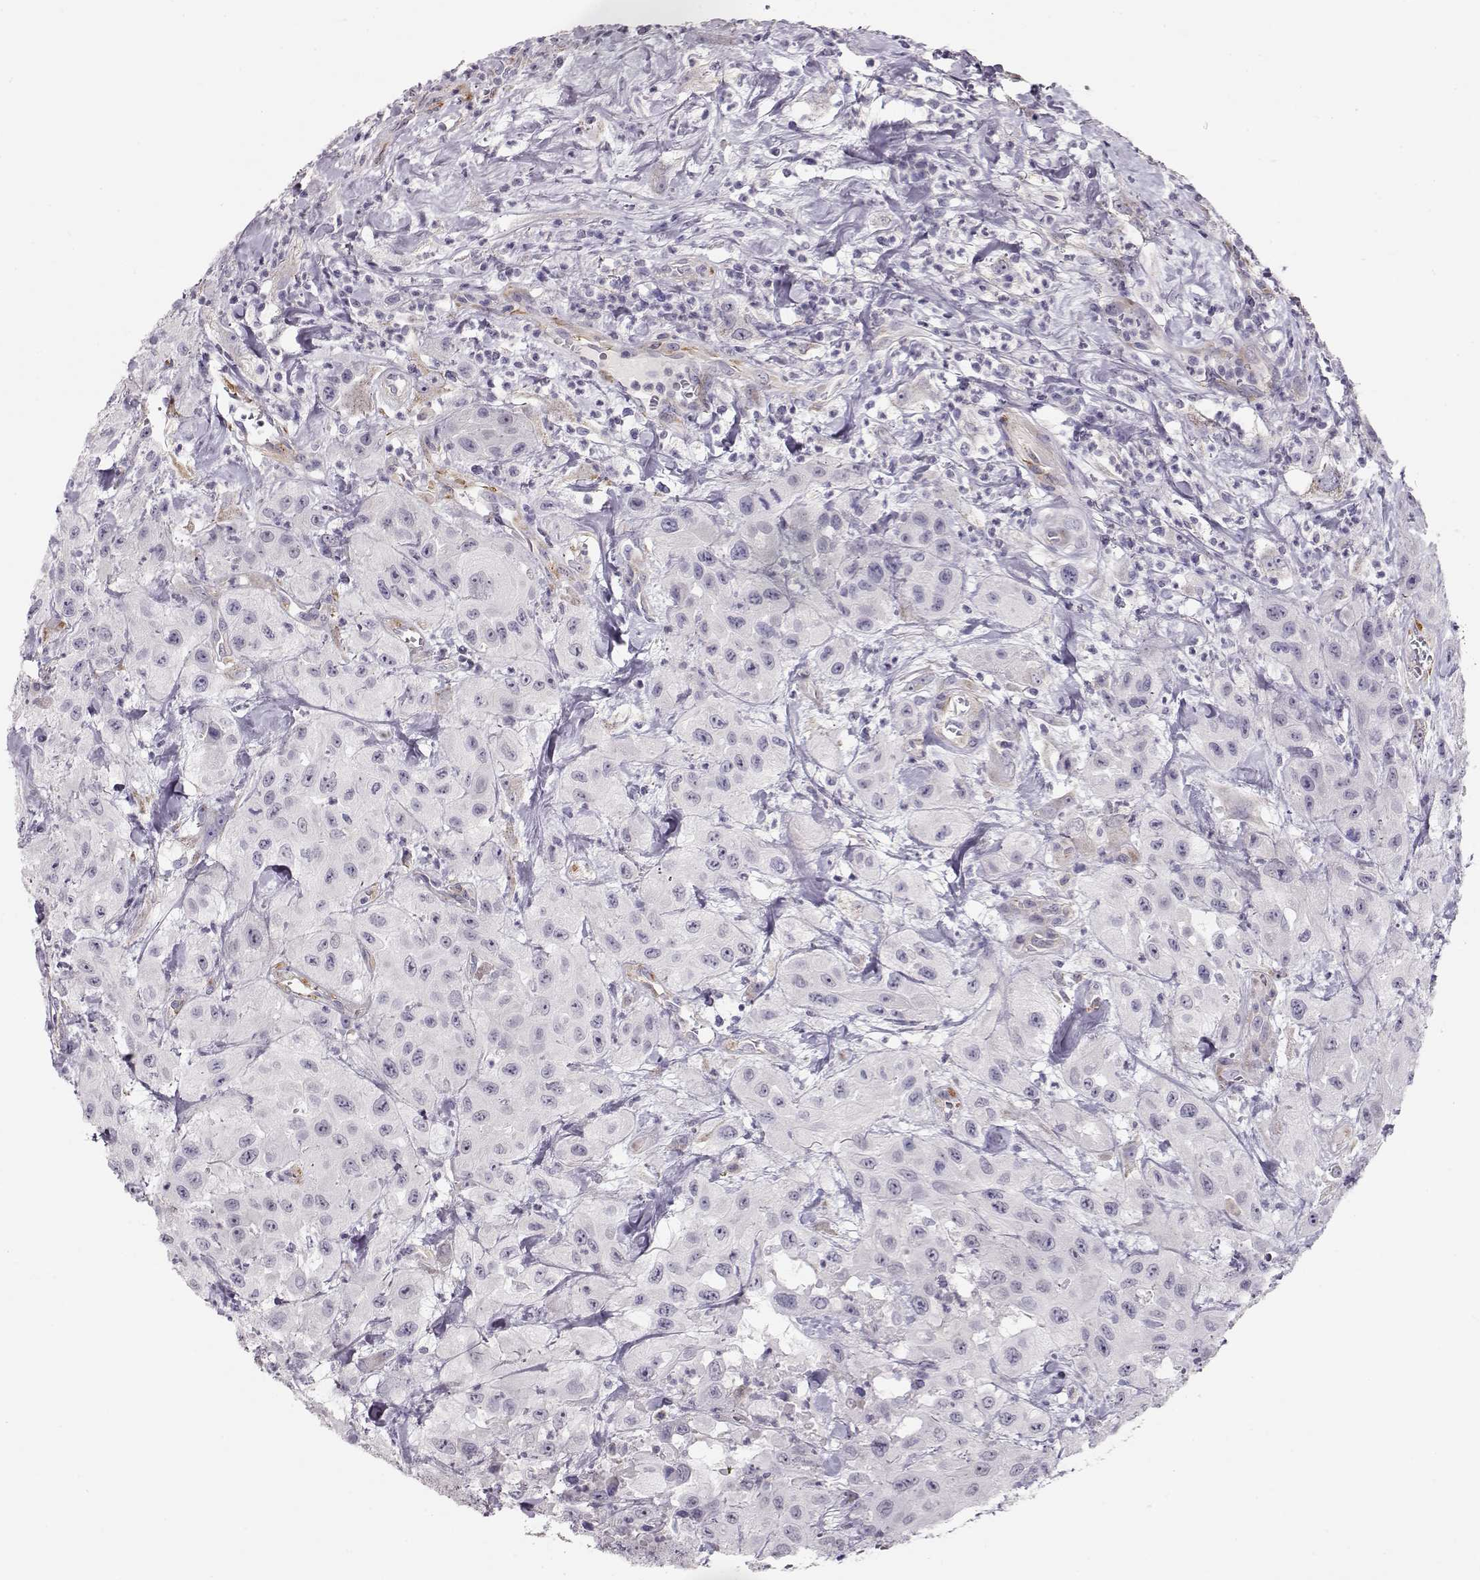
{"staining": {"intensity": "negative", "quantity": "none", "location": "none"}, "tissue": "urothelial cancer", "cell_type": "Tumor cells", "image_type": "cancer", "snomed": [{"axis": "morphology", "description": "Urothelial carcinoma, High grade"}, {"axis": "topography", "description": "Urinary bladder"}], "caption": "Tumor cells show no significant positivity in high-grade urothelial carcinoma.", "gene": "RBM44", "patient": {"sex": "male", "age": 79}}